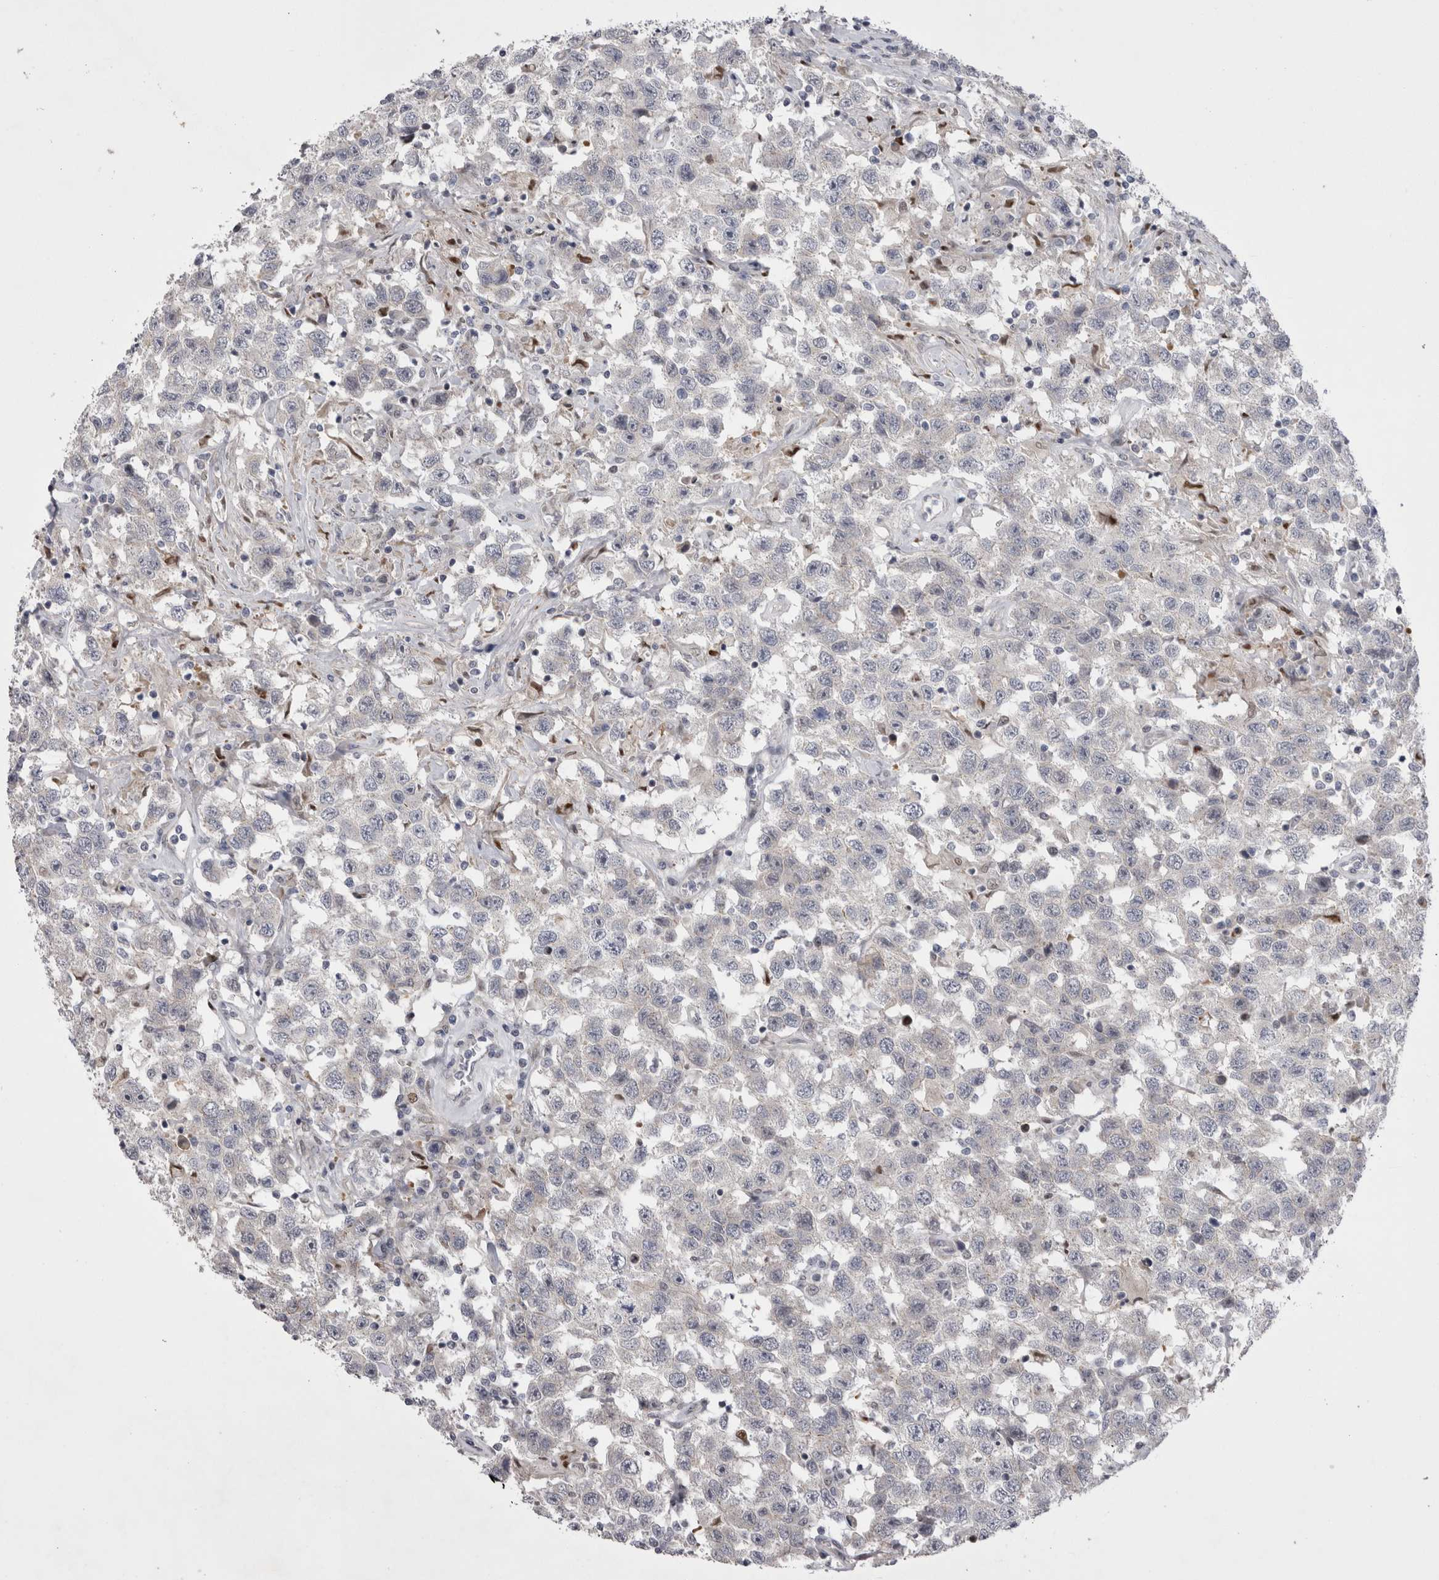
{"staining": {"intensity": "negative", "quantity": "none", "location": "none"}, "tissue": "testis cancer", "cell_type": "Tumor cells", "image_type": "cancer", "snomed": [{"axis": "morphology", "description": "Seminoma, NOS"}, {"axis": "topography", "description": "Testis"}], "caption": "Image shows no significant protein positivity in tumor cells of seminoma (testis).", "gene": "NENF", "patient": {"sex": "male", "age": 41}}